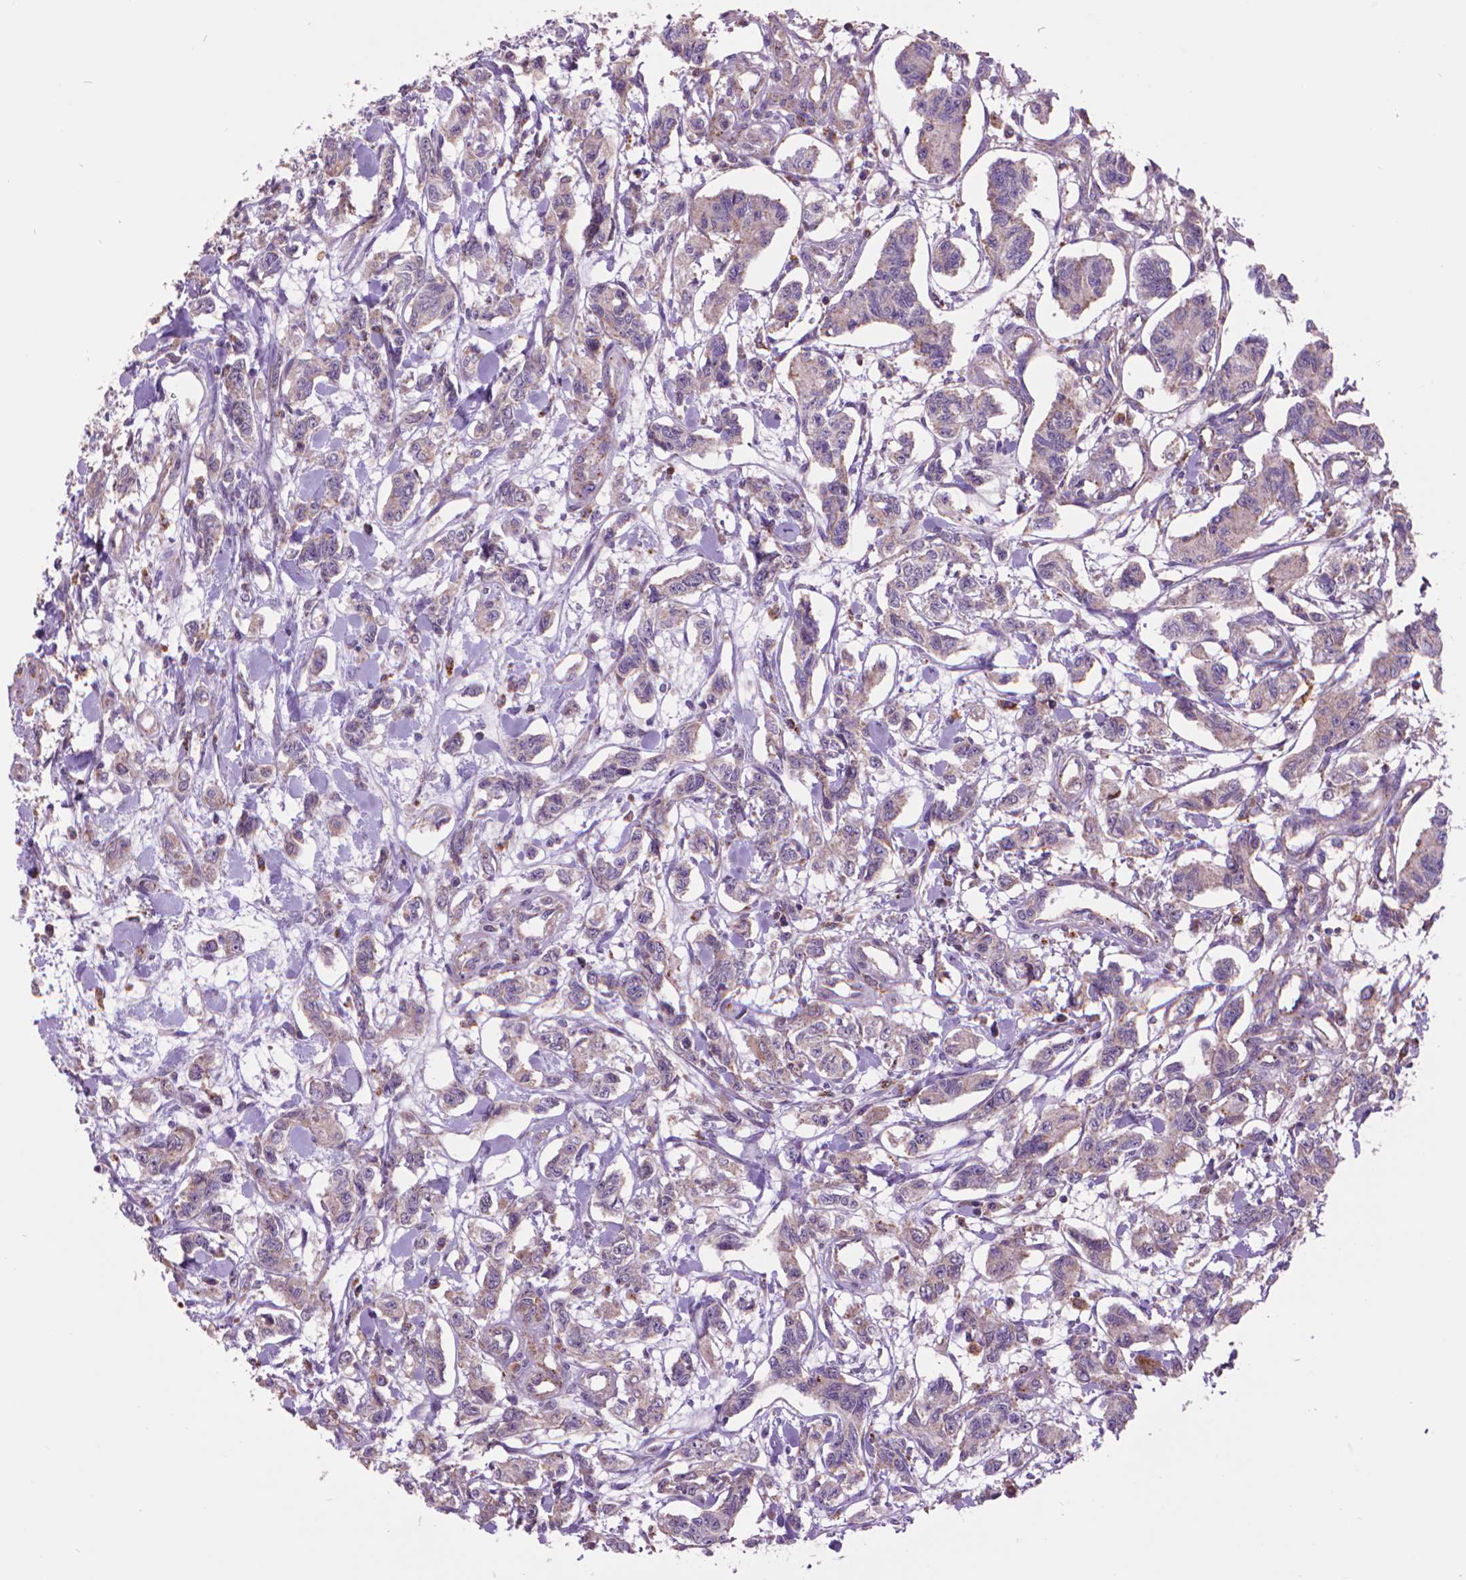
{"staining": {"intensity": "weak", "quantity": "25%-75%", "location": "cytoplasmic/membranous"}, "tissue": "carcinoid", "cell_type": "Tumor cells", "image_type": "cancer", "snomed": [{"axis": "morphology", "description": "Carcinoid, malignant, NOS"}, {"axis": "topography", "description": "Kidney"}], "caption": "There is low levels of weak cytoplasmic/membranous positivity in tumor cells of carcinoid, as demonstrated by immunohistochemical staining (brown color).", "gene": "GLB1", "patient": {"sex": "female", "age": 41}}